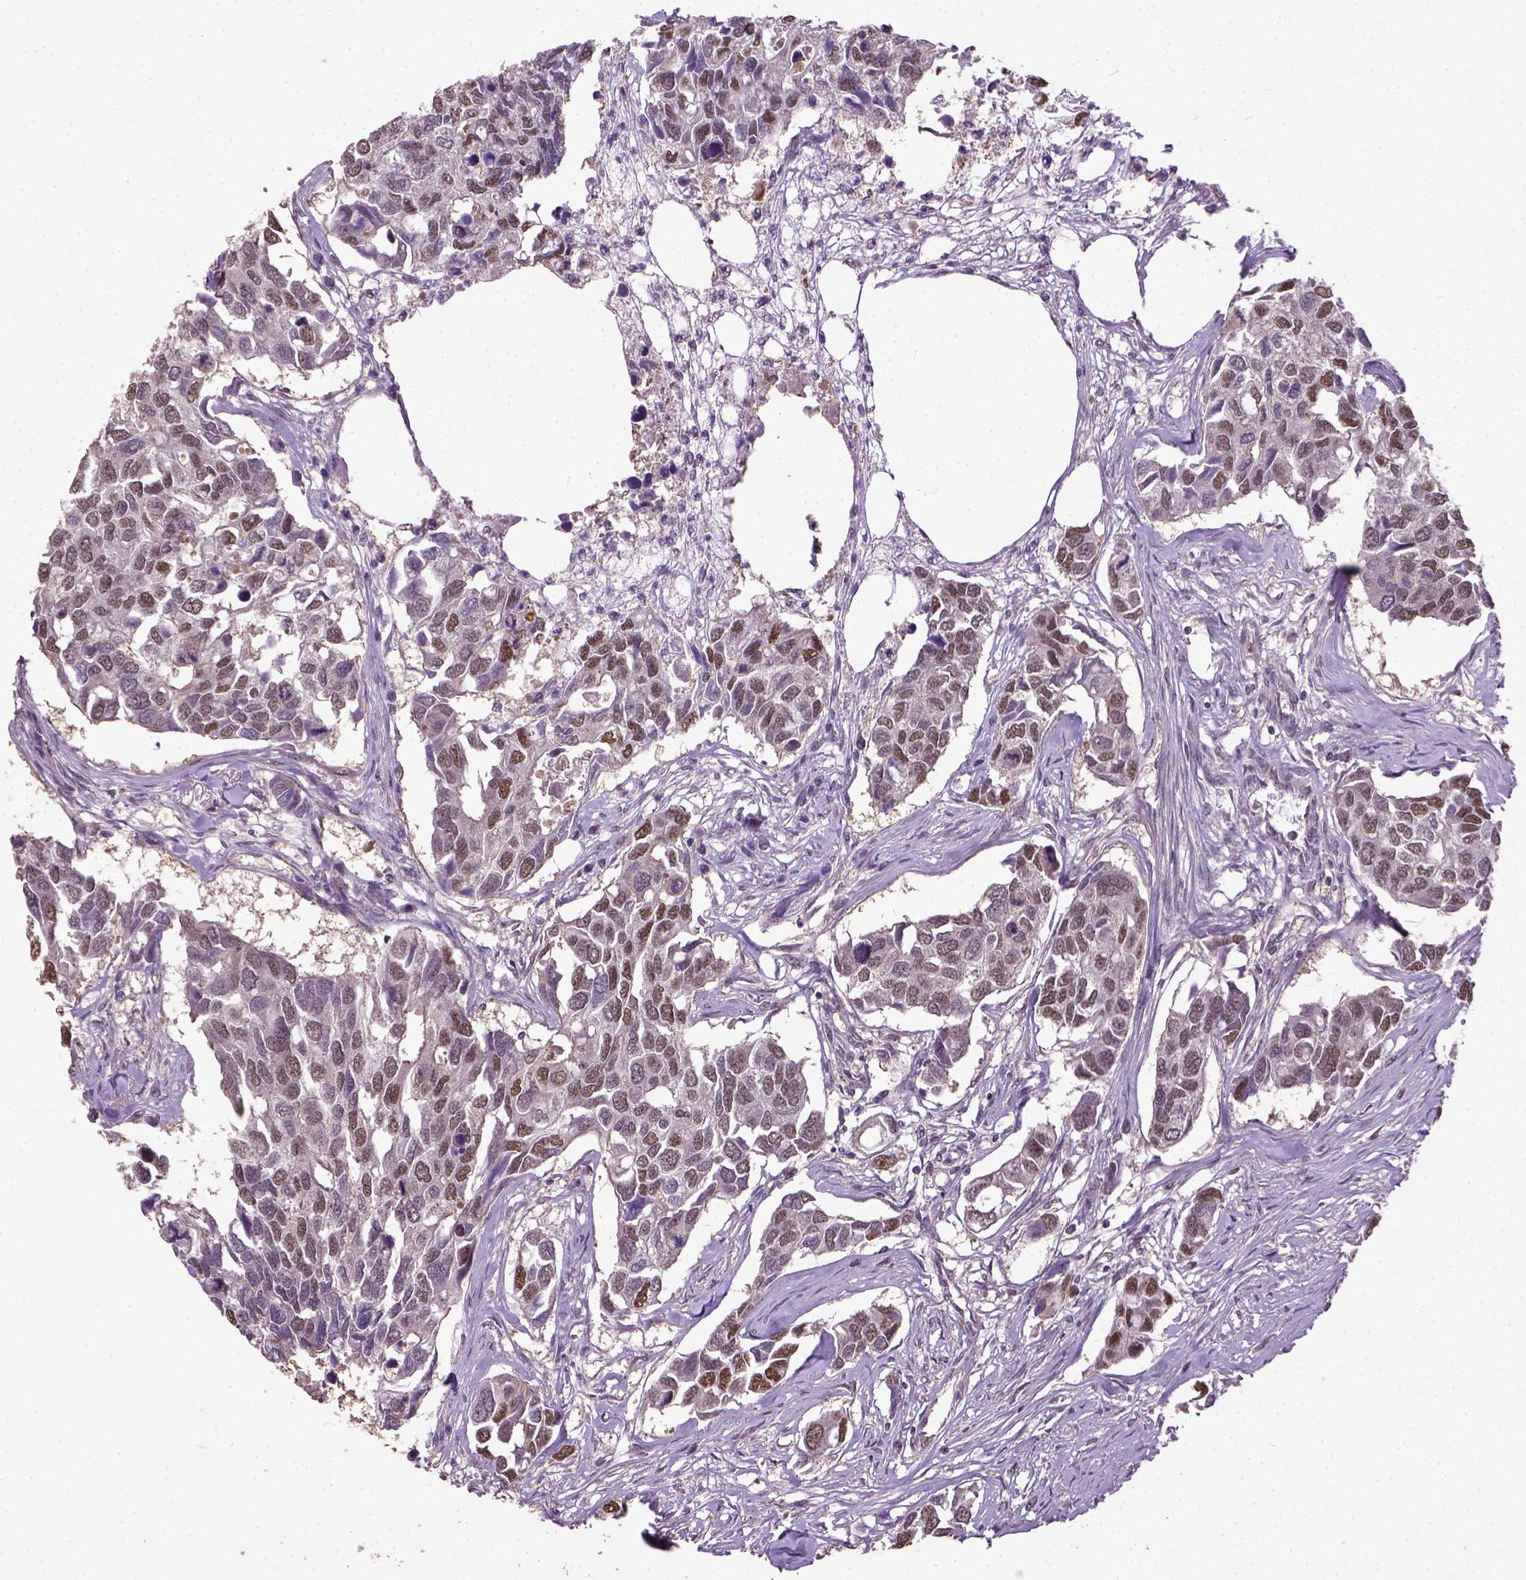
{"staining": {"intensity": "moderate", "quantity": ">75%", "location": "nuclear"}, "tissue": "breast cancer", "cell_type": "Tumor cells", "image_type": "cancer", "snomed": [{"axis": "morphology", "description": "Duct carcinoma"}, {"axis": "topography", "description": "Breast"}], "caption": "High-power microscopy captured an immunohistochemistry image of breast infiltrating ductal carcinoma, revealing moderate nuclear expression in approximately >75% of tumor cells.", "gene": "UBA3", "patient": {"sex": "female", "age": 83}}